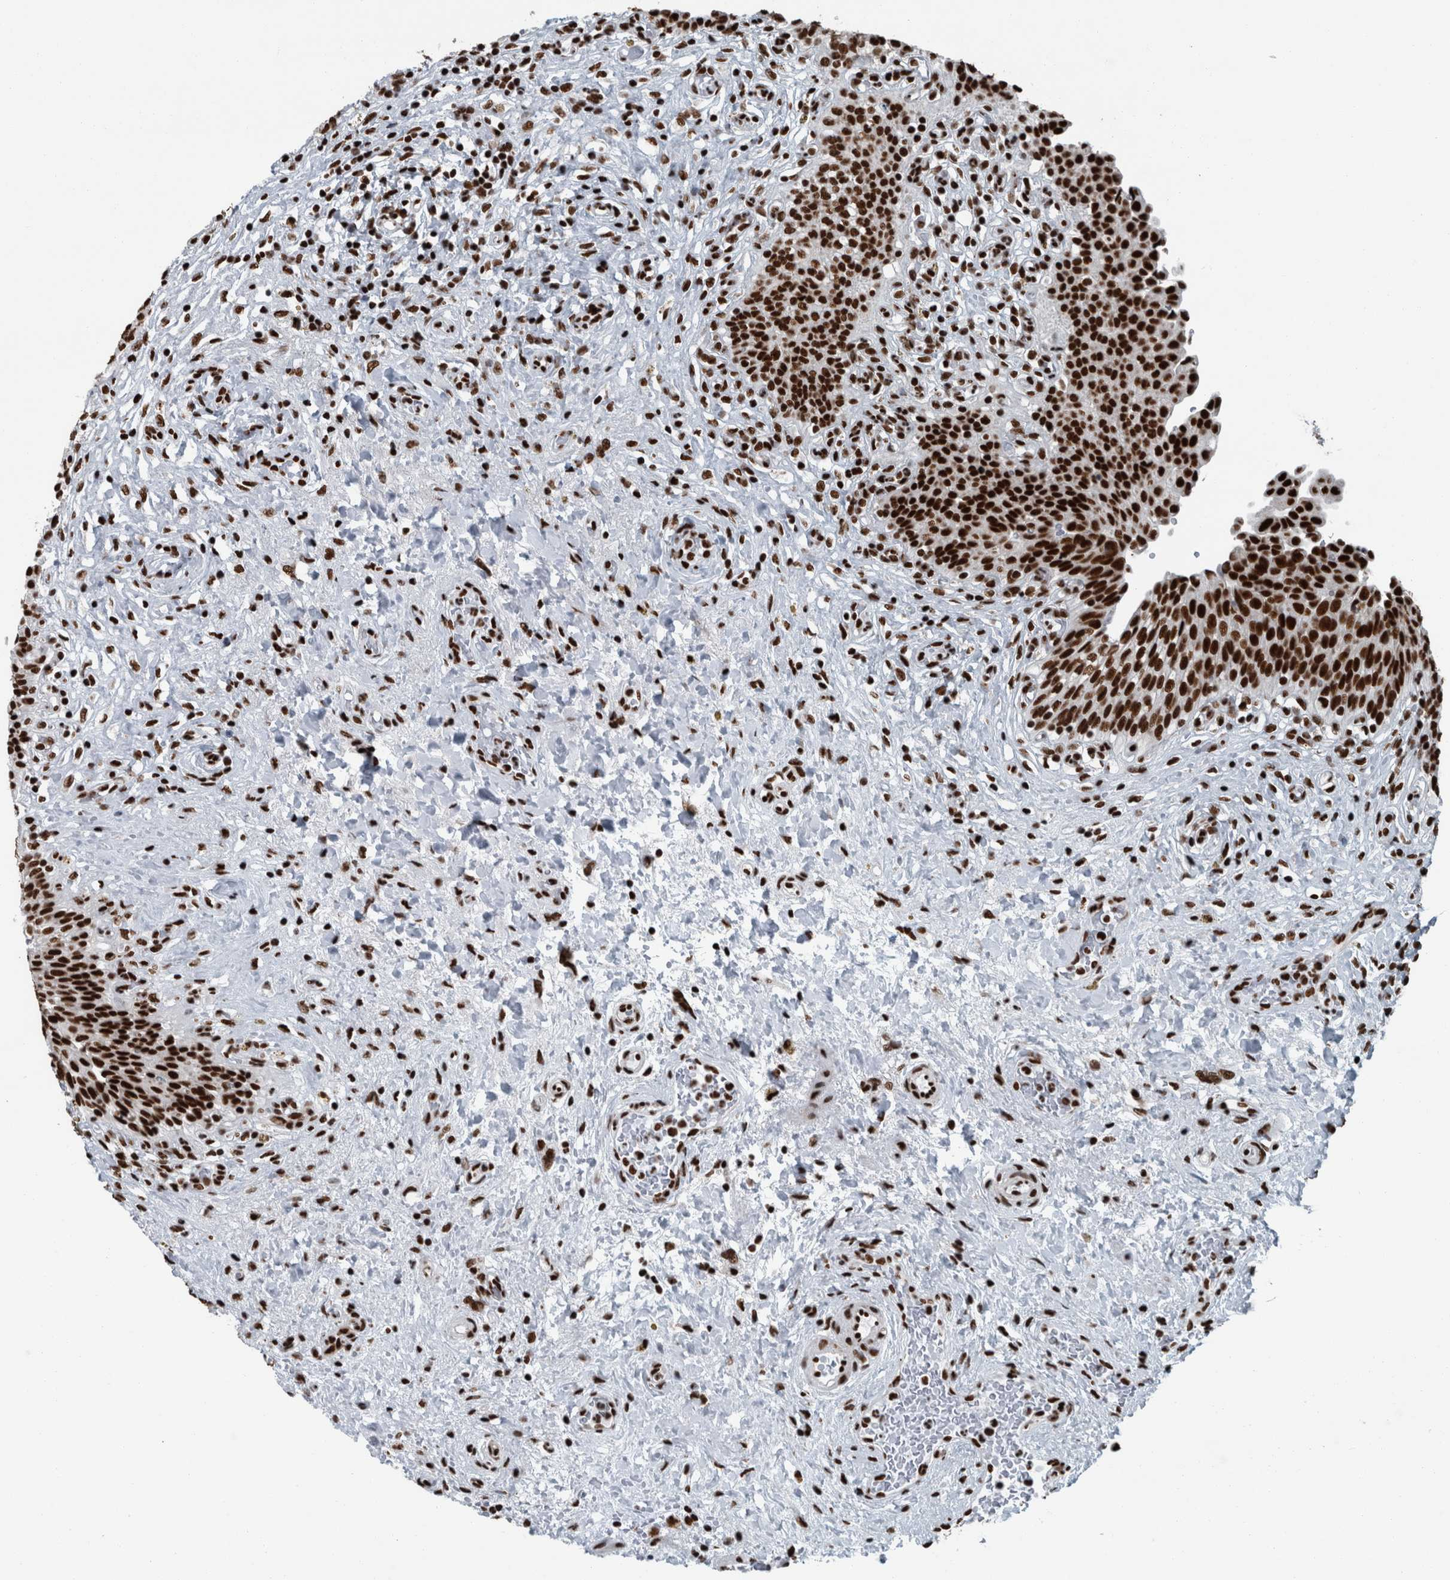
{"staining": {"intensity": "strong", "quantity": ">75%", "location": "nuclear"}, "tissue": "urinary bladder", "cell_type": "Urothelial cells", "image_type": "normal", "snomed": [{"axis": "morphology", "description": "Urothelial carcinoma, High grade"}, {"axis": "topography", "description": "Urinary bladder"}], "caption": "Immunohistochemistry staining of unremarkable urinary bladder, which reveals high levels of strong nuclear expression in approximately >75% of urothelial cells indicating strong nuclear protein positivity. The staining was performed using DAB (brown) for protein detection and nuclei were counterstained in hematoxylin (blue).", "gene": "DNMT3A", "patient": {"sex": "male", "age": 46}}